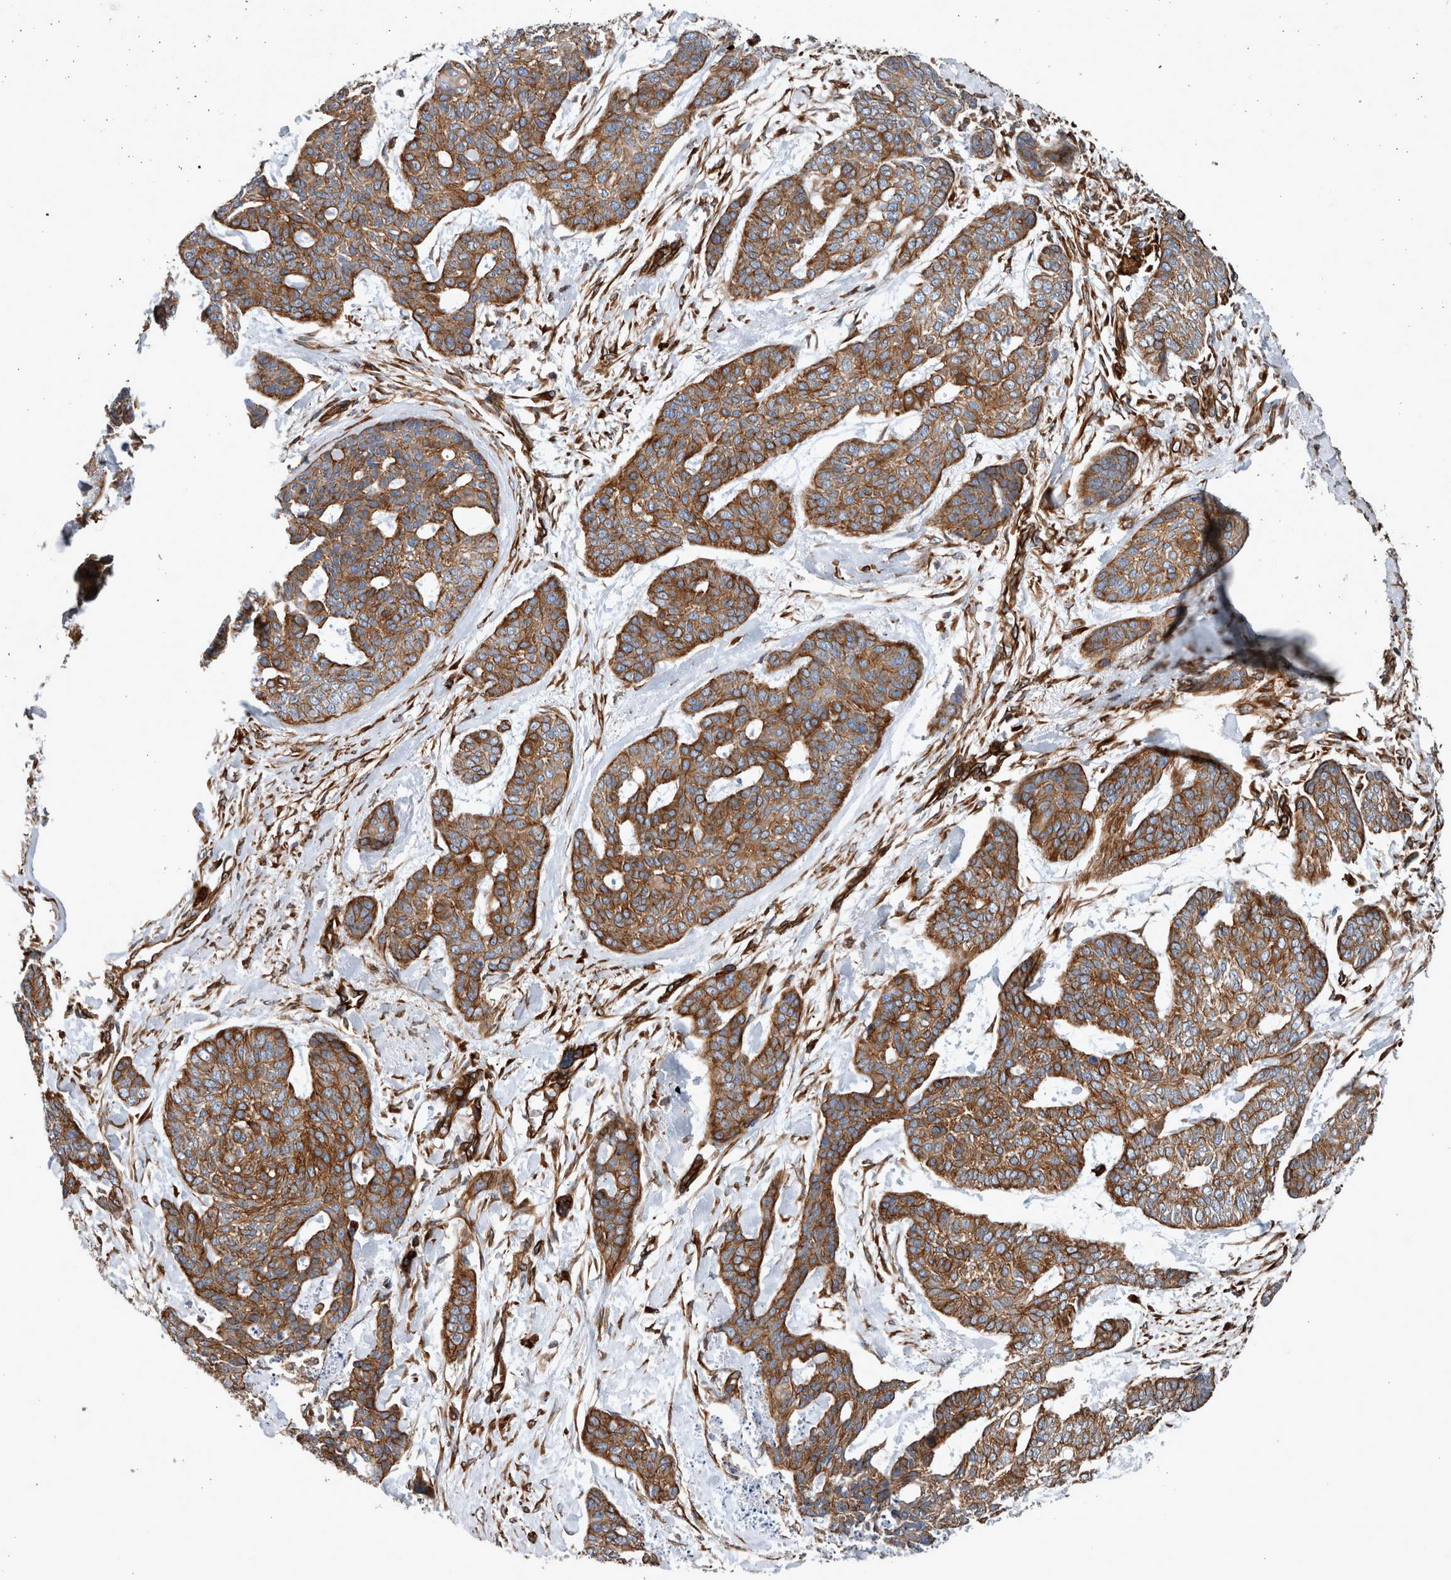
{"staining": {"intensity": "strong", "quantity": ">75%", "location": "cytoplasmic/membranous"}, "tissue": "skin cancer", "cell_type": "Tumor cells", "image_type": "cancer", "snomed": [{"axis": "morphology", "description": "Basal cell carcinoma"}, {"axis": "topography", "description": "Skin"}], "caption": "Skin cancer stained for a protein (brown) exhibits strong cytoplasmic/membranous positive expression in approximately >75% of tumor cells.", "gene": "PLEC", "patient": {"sex": "female", "age": 64}}